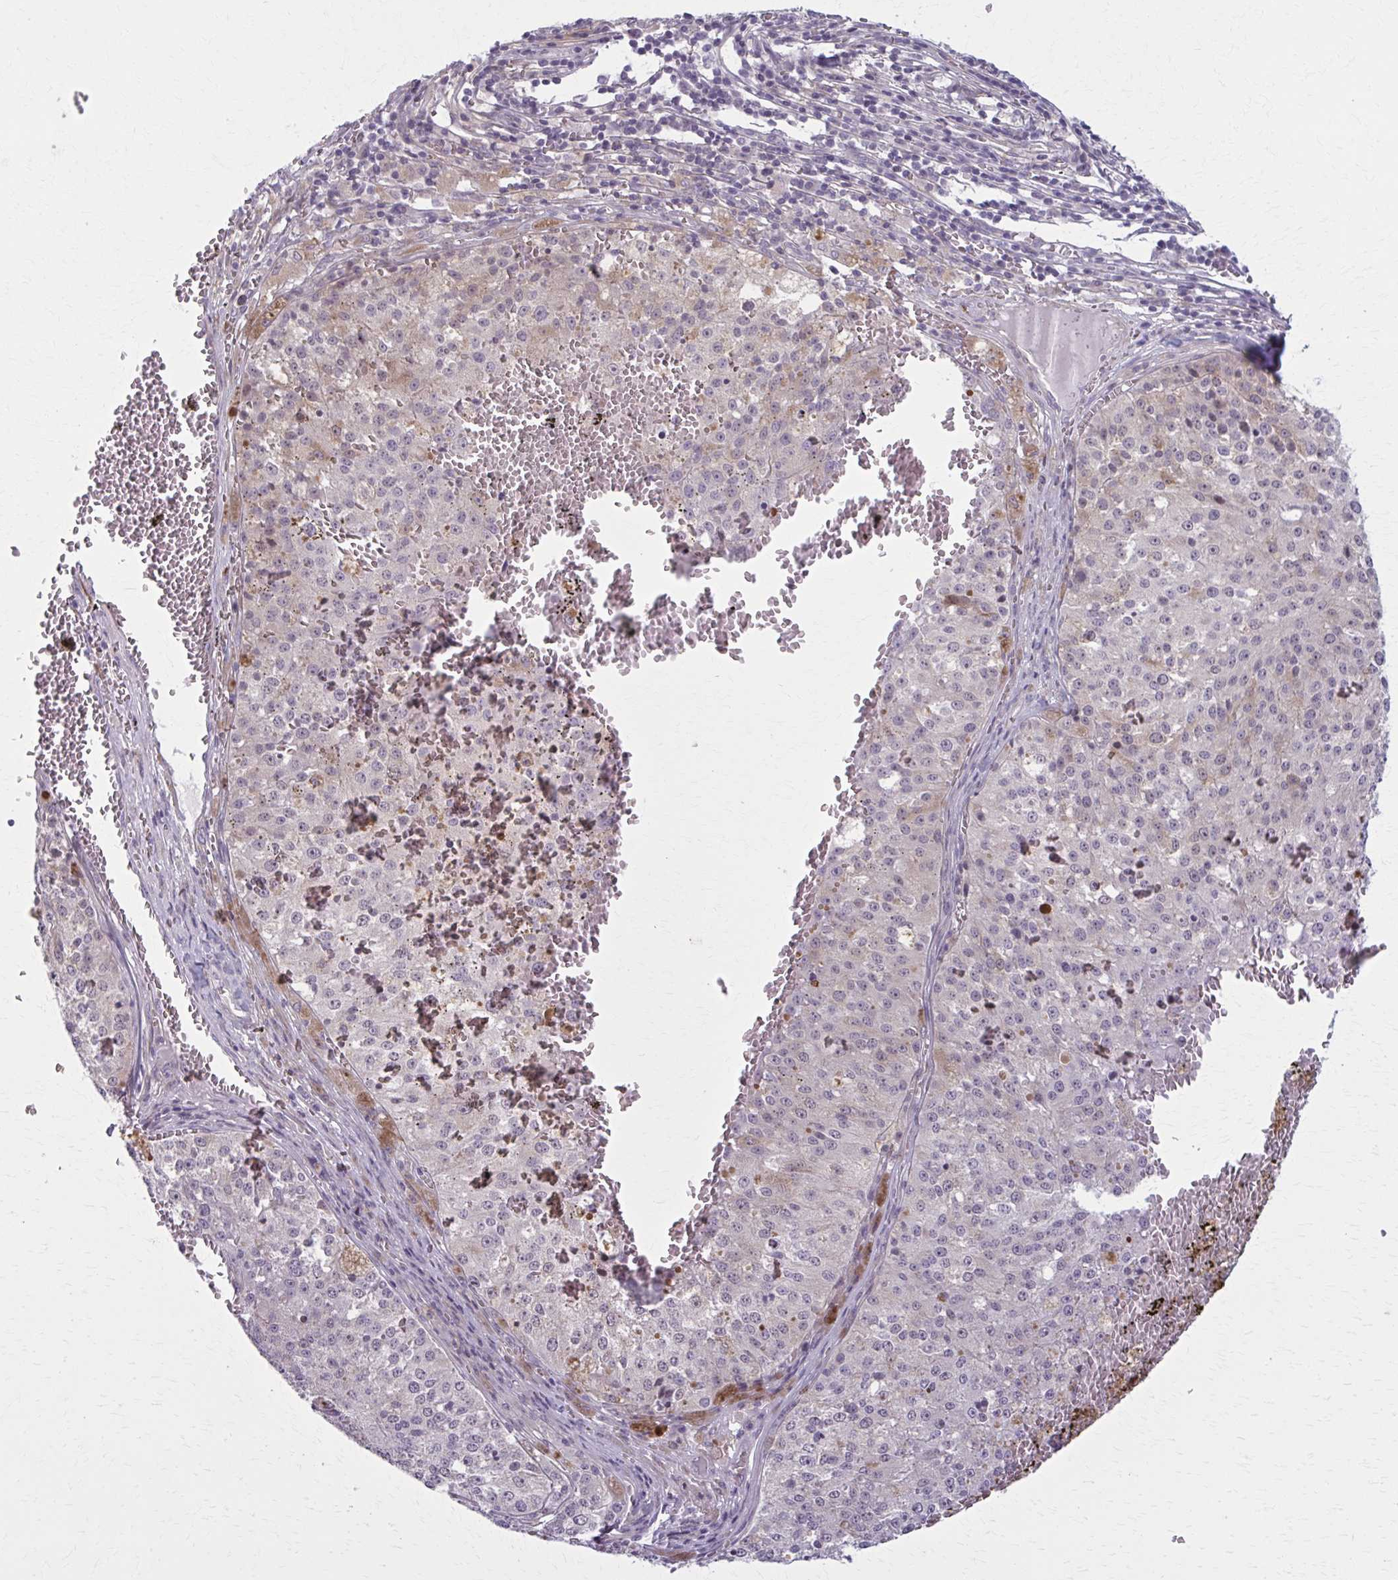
{"staining": {"intensity": "negative", "quantity": "none", "location": "none"}, "tissue": "melanoma", "cell_type": "Tumor cells", "image_type": "cancer", "snomed": [{"axis": "morphology", "description": "Malignant melanoma, Metastatic site"}, {"axis": "topography", "description": "Lymph node"}], "caption": "Histopathology image shows no protein staining in tumor cells of malignant melanoma (metastatic site) tissue.", "gene": "NUMBL", "patient": {"sex": "female", "age": 64}}